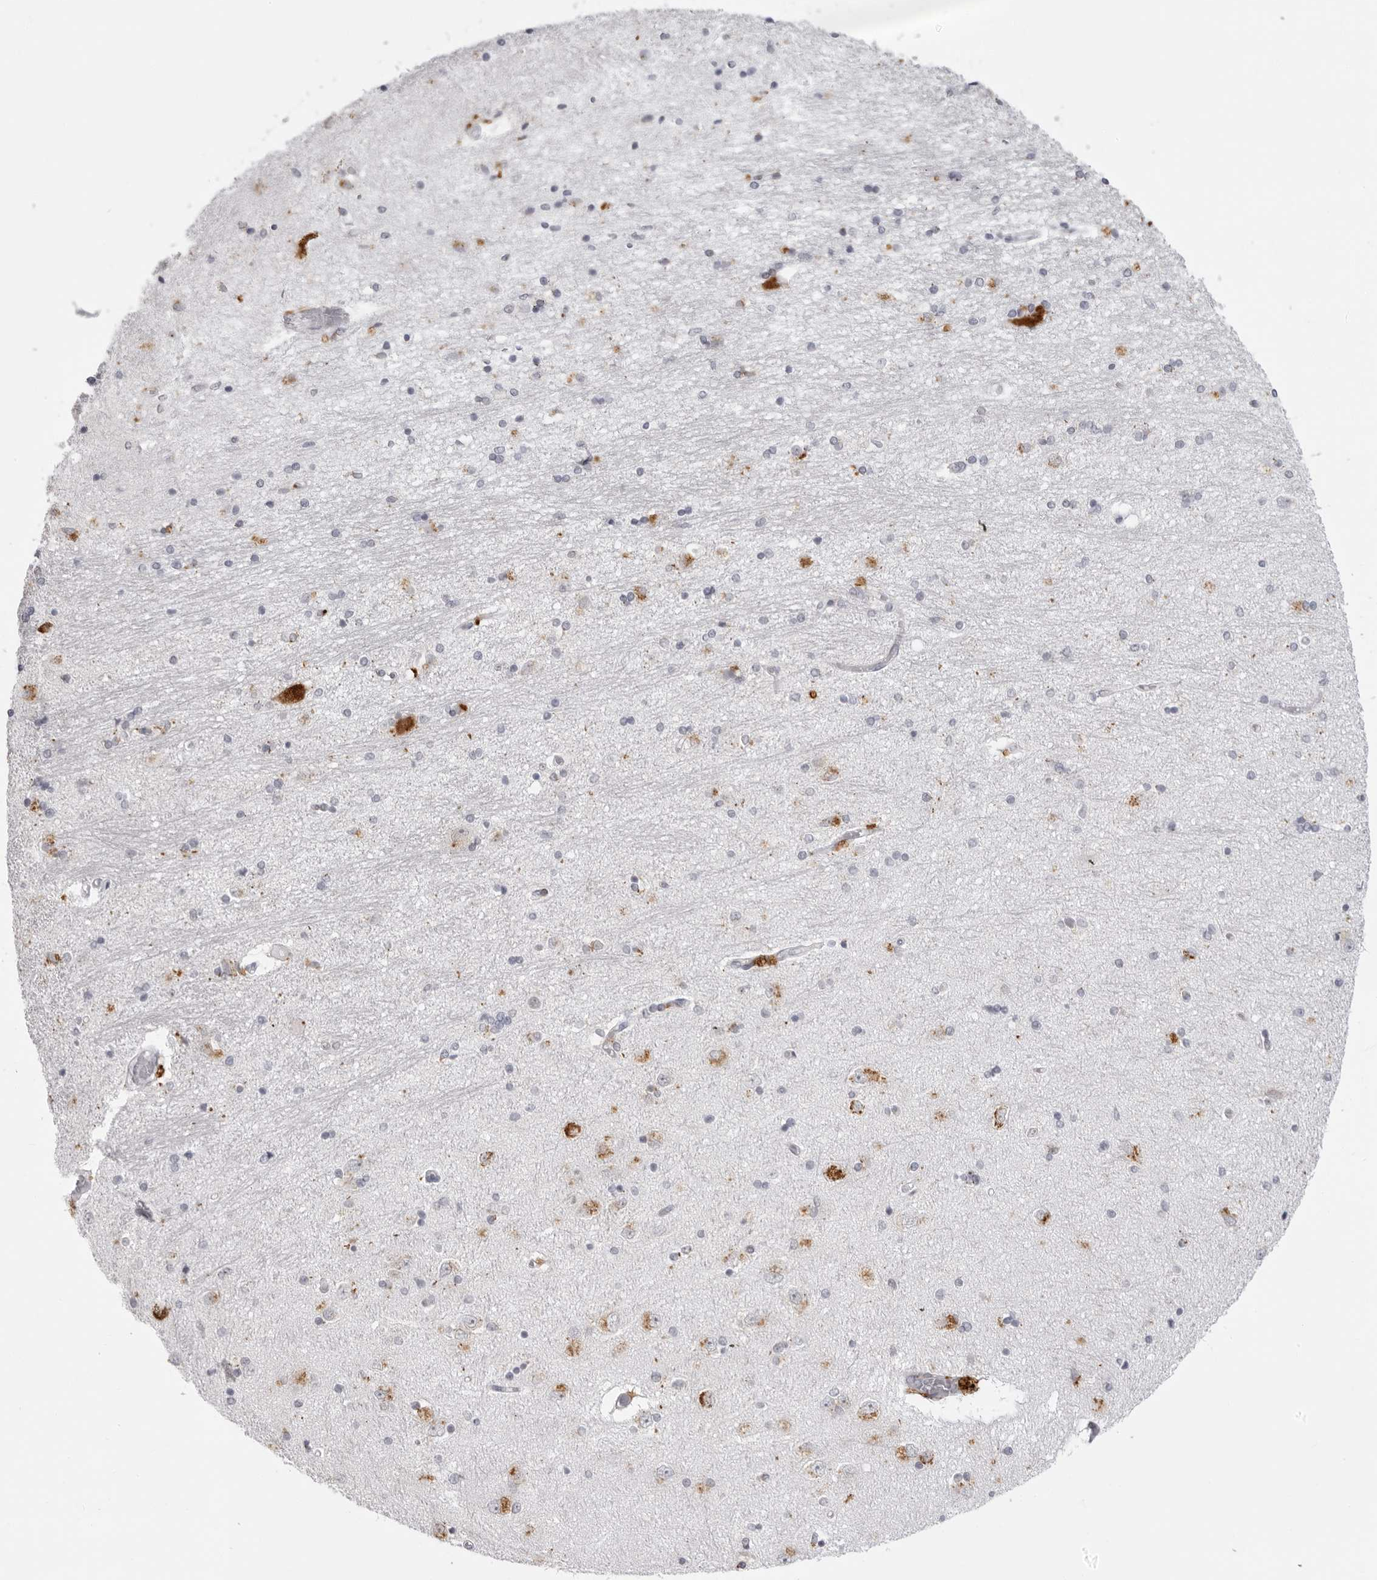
{"staining": {"intensity": "moderate", "quantity": "<25%", "location": "cytoplasmic/membranous"}, "tissue": "hippocampus", "cell_type": "Glial cells", "image_type": "normal", "snomed": [{"axis": "morphology", "description": "Normal tissue, NOS"}, {"axis": "topography", "description": "Hippocampus"}], "caption": "Protein expression analysis of normal human hippocampus reveals moderate cytoplasmic/membranous staining in about <25% of glial cells.", "gene": "IL25", "patient": {"sex": "female", "age": 54}}